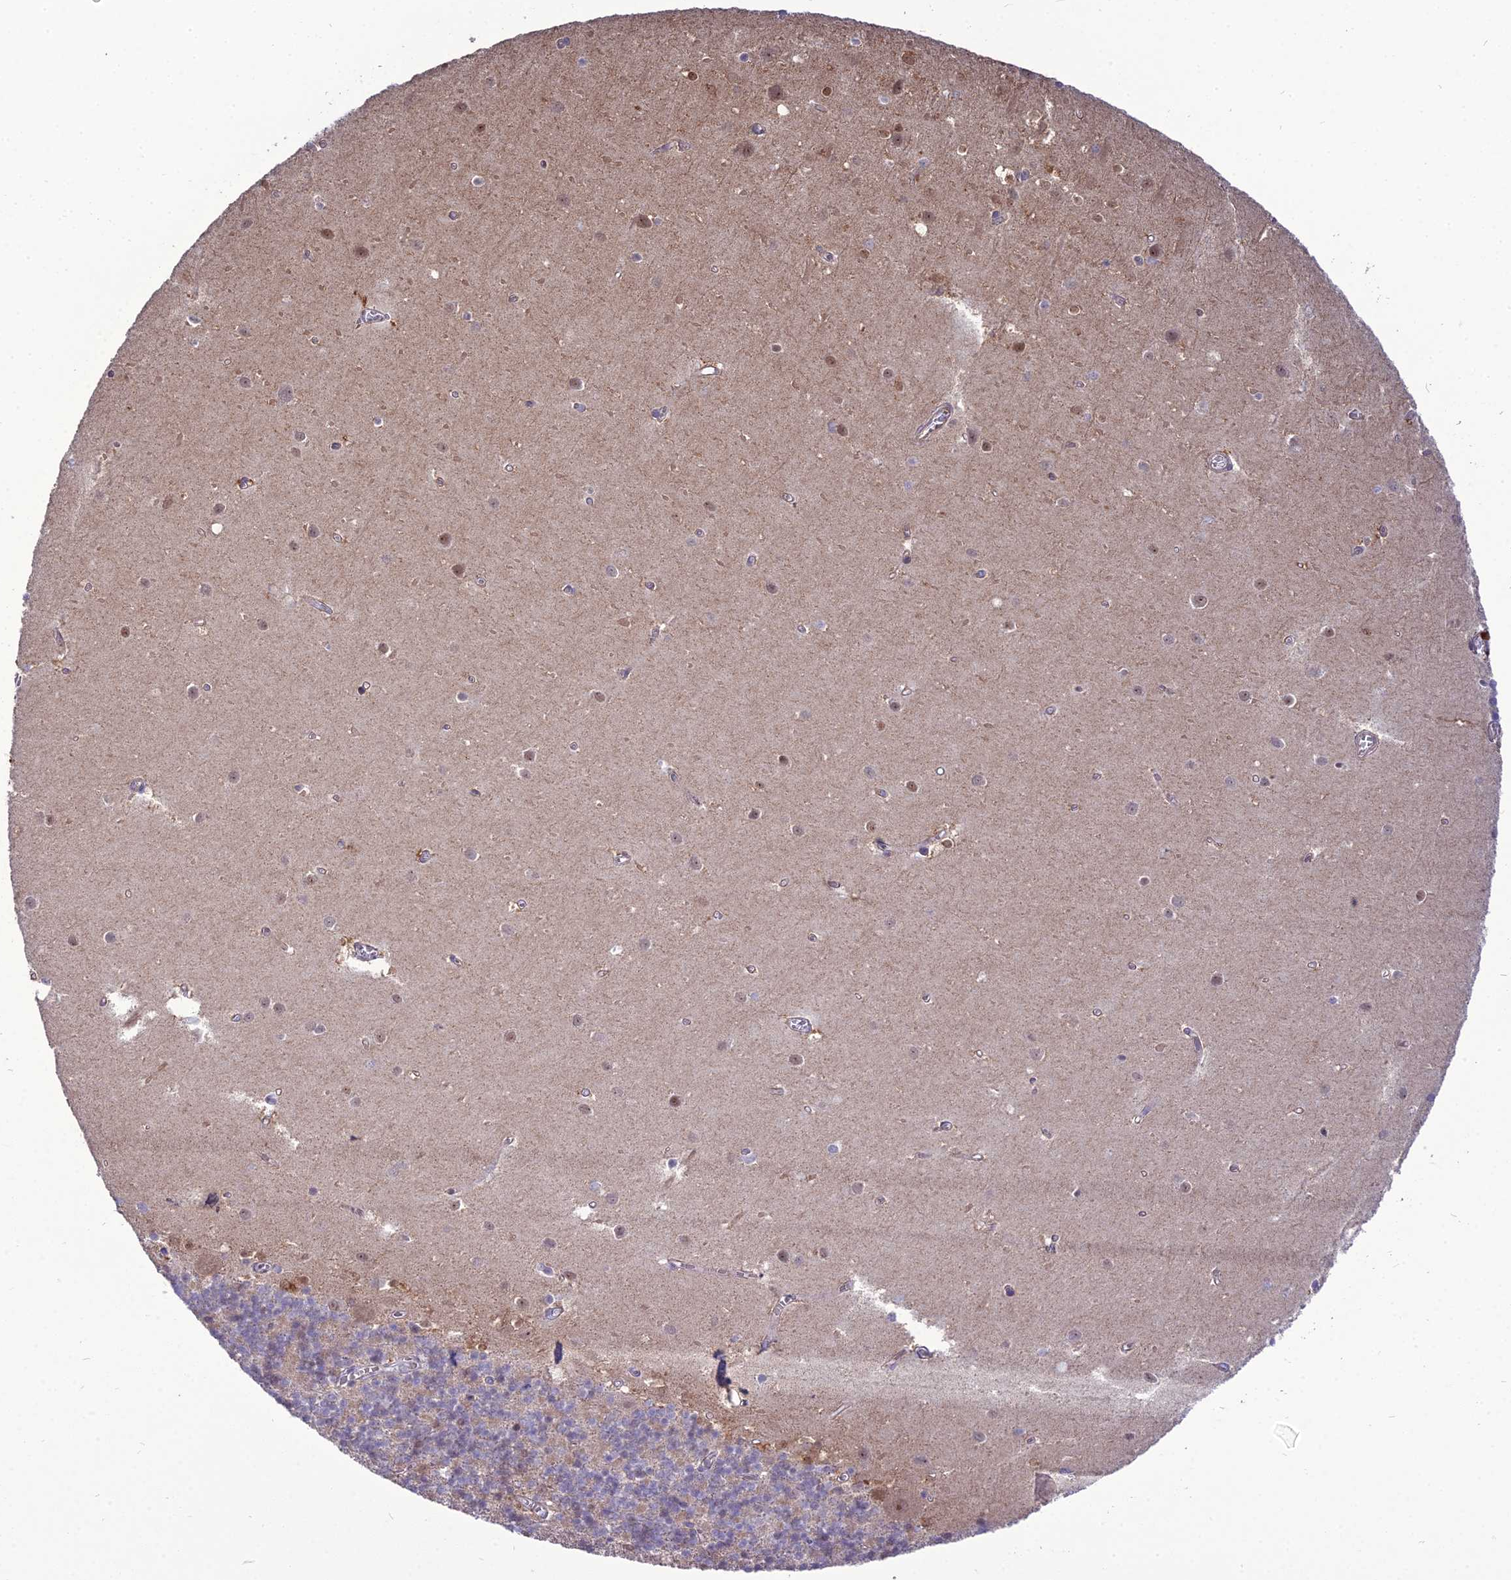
{"staining": {"intensity": "weak", "quantity": "25%-75%", "location": "cytoplasmic/membranous"}, "tissue": "cerebellum", "cell_type": "Cells in granular layer", "image_type": "normal", "snomed": [{"axis": "morphology", "description": "Normal tissue, NOS"}, {"axis": "topography", "description": "Cerebellum"}], "caption": "High-power microscopy captured an IHC photomicrograph of normal cerebellum, revealing weak cytoplasmic/membranous expression in about 25%-75% of cells in granular layer.", "gene": "TSPYL2", "patient": {"sex": "male", "age": 54}}